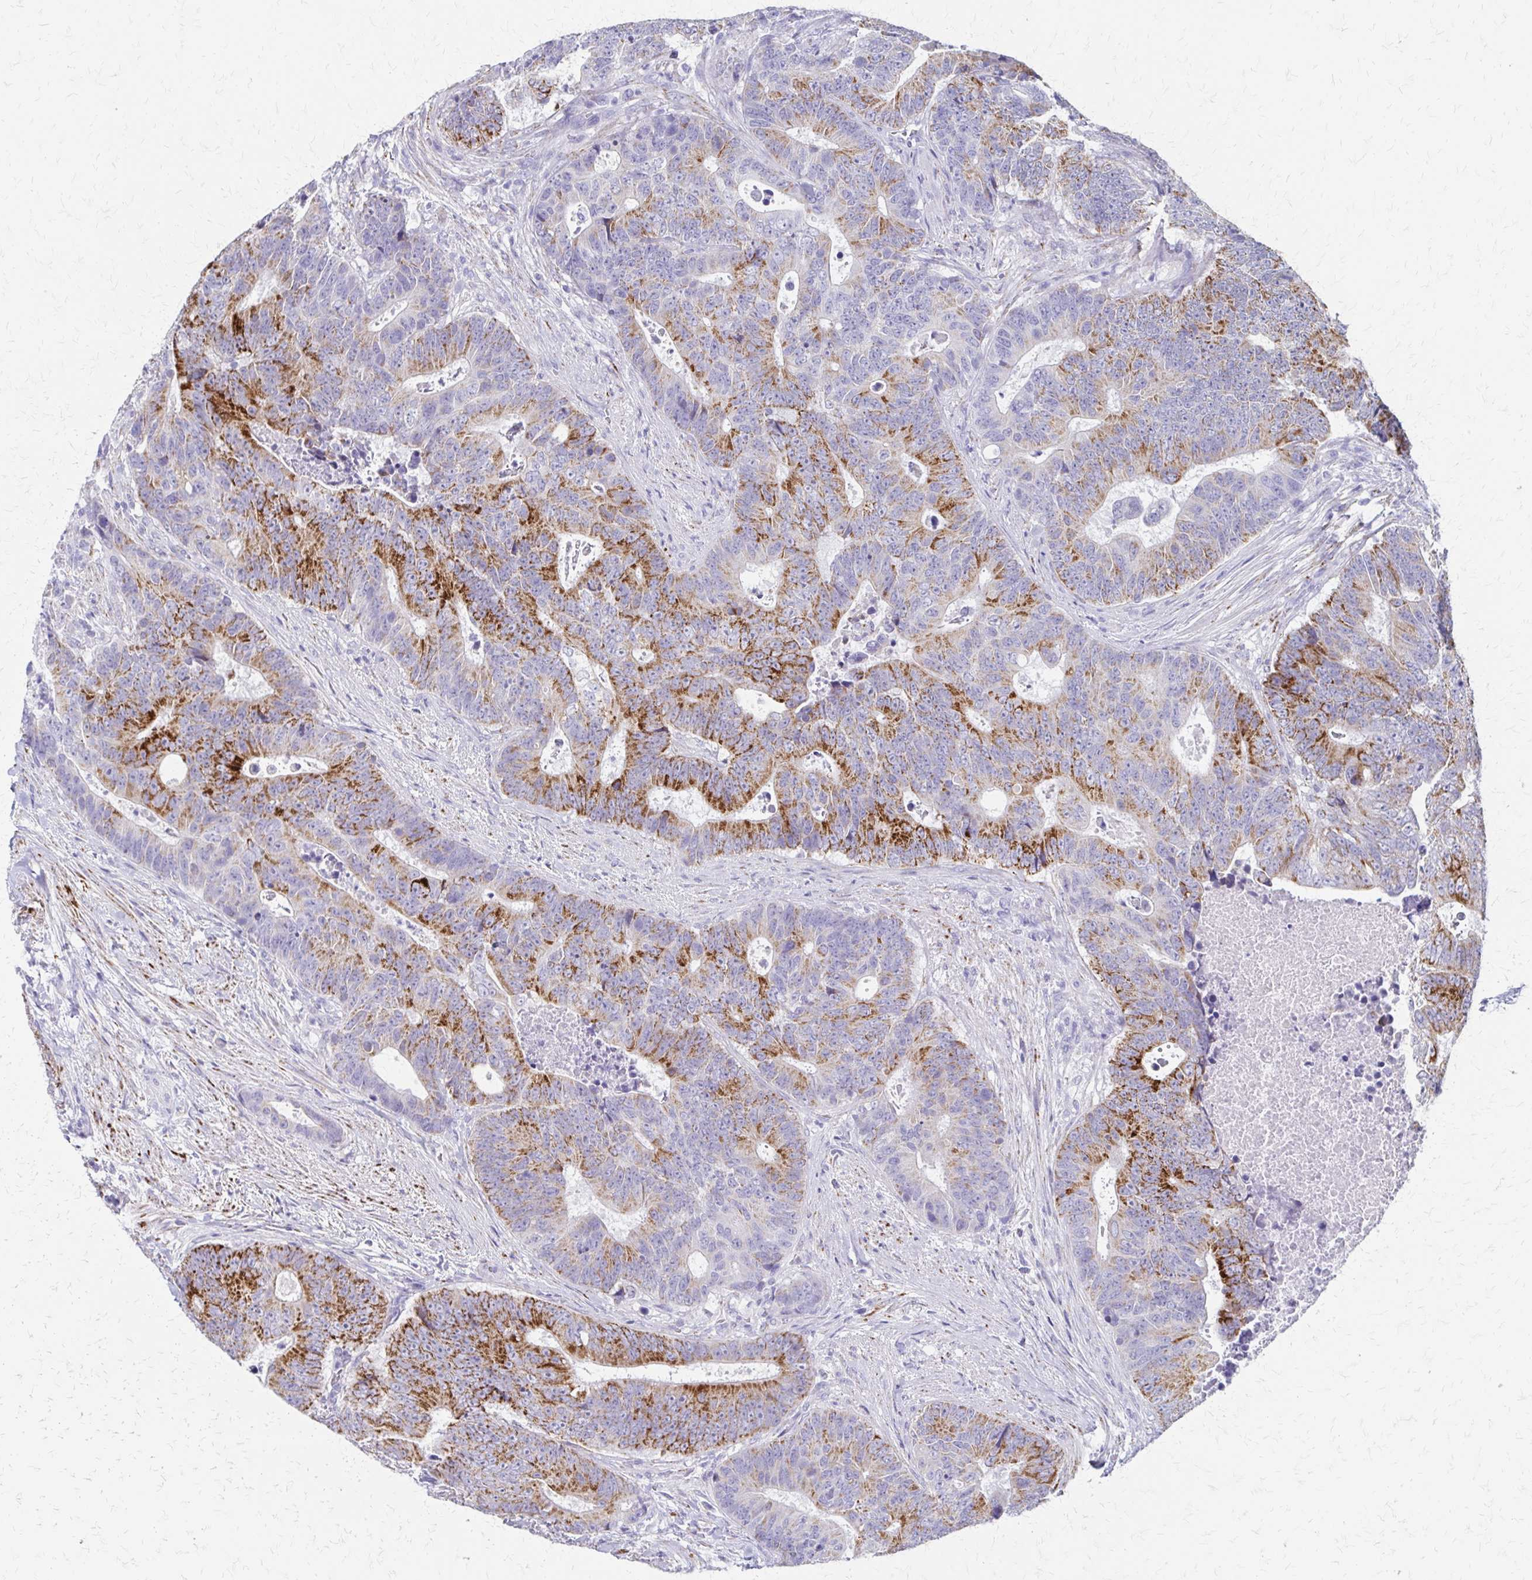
{"staining": {"intensity": "strong", "quantity": "25%-75%", "location": "cytoplasmic/membranous"}, "tissue": "colorectal cancer", "cell_type": "Tumor cells", "image_type": "cancer", "snomed": [{"axis": "morphology", "description": "Adenocarcinoma, NOS"}, {"axis": "topography", "description": "Colon"}], "caption": "Immunohistochemistry (IHC) histopathology image of colorectal cancer (adenocarcinoma) stained for a protein (brown), which exhibits high levels of strong cytoplasmic/membranous expression in approximately 25%-75% of tumor cells.", "gene": "ZSCAN5B", "patient": {"sex": "female", "age": 48}}